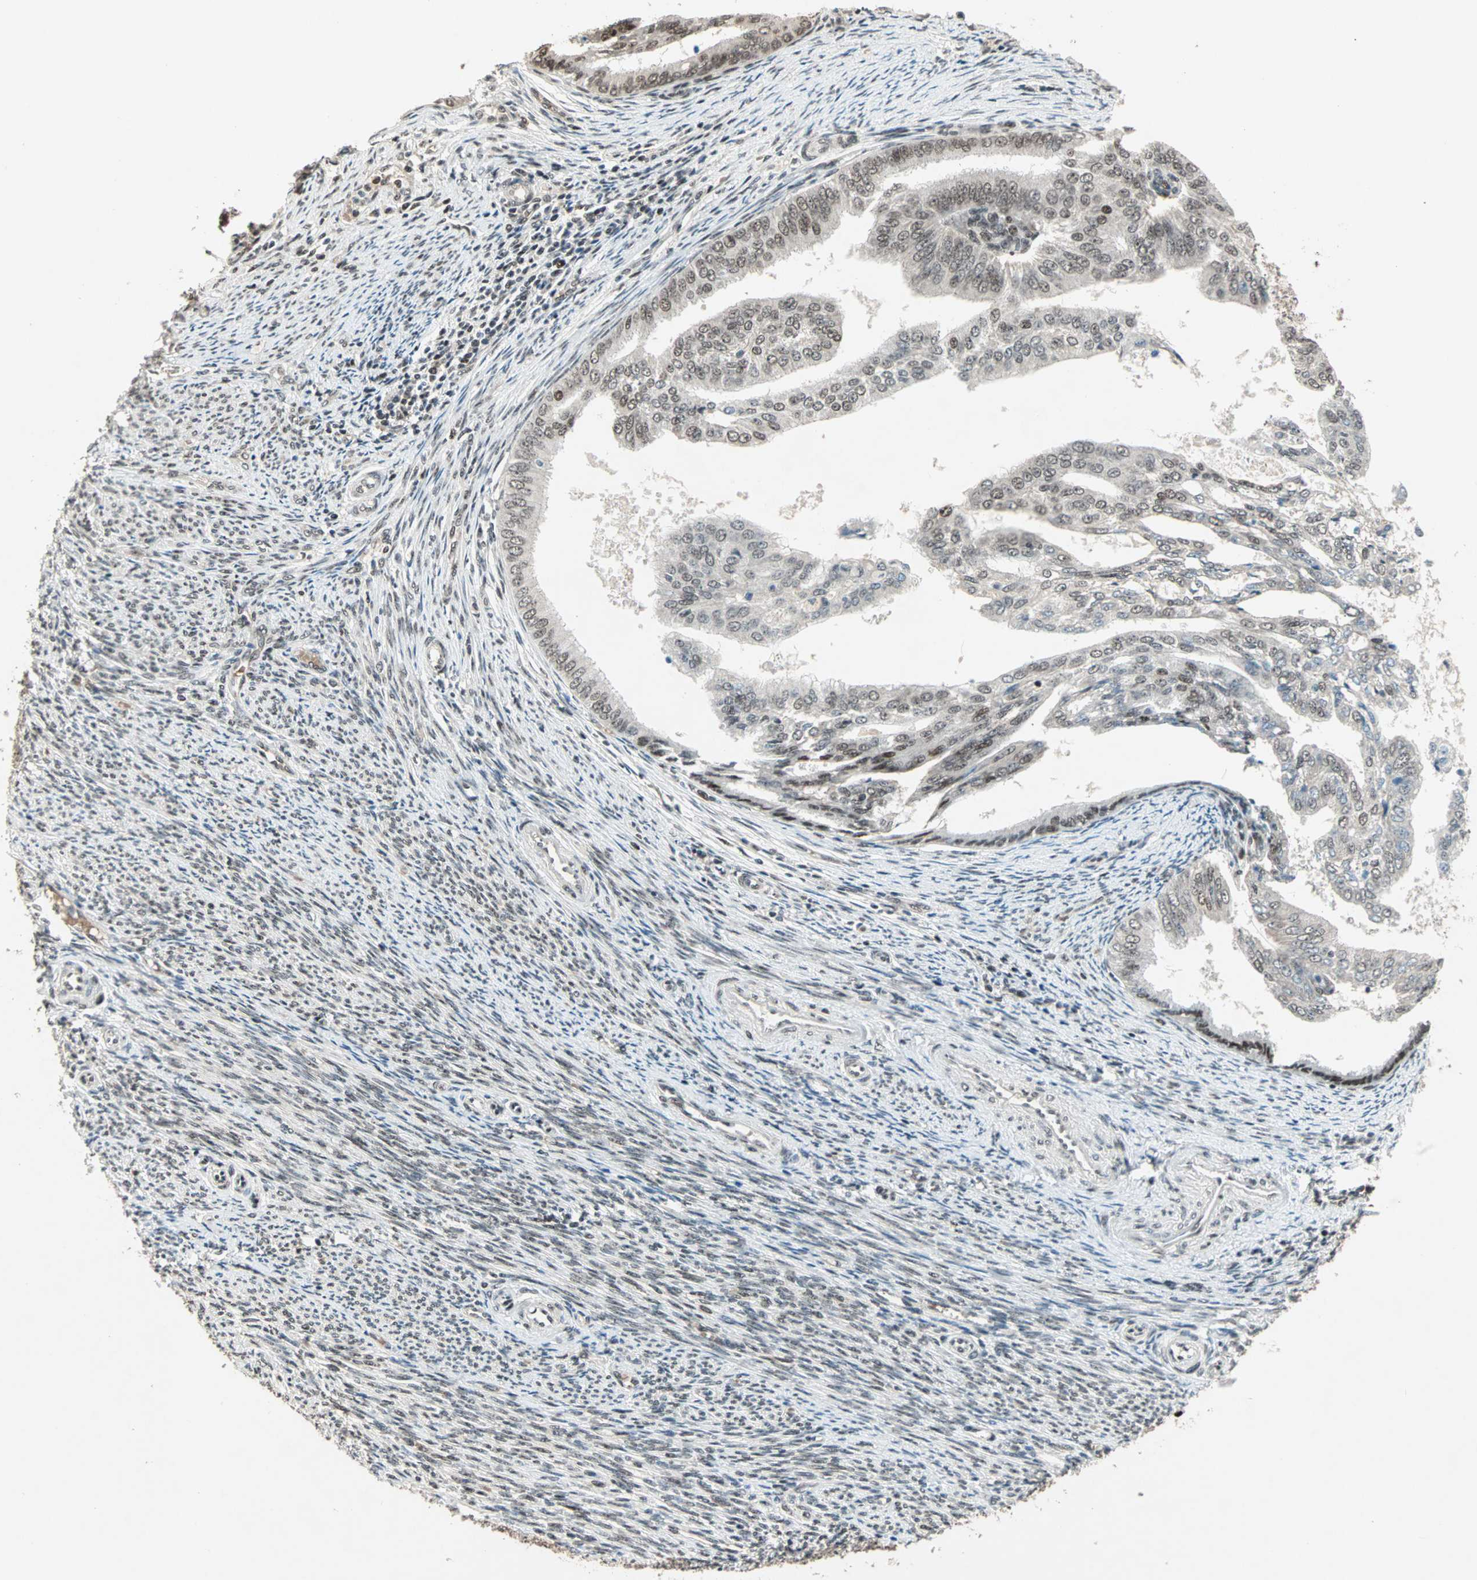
{"staining": {"intensity": "moderate", "quantity": ">75%", "location": "nuclear"}, "tissue": "endometrial cancer", "cell_type": "Tumor cells", "image_type": "cancer", "snomed": [{"axis": "morphology", "description": "Adenocarcinoma, NOS"}, {"axis": "topography", "description": "Endometrium"}], "caption": "High-magnification brightfield microscopy of endometrial cancer stained with DAB (3,3'-diaminobenzidine) (brown) and counterstained with hematoxylin (blue). tumor cells exhibit moderate nuclear staining is present in about>75% of cells.", "gene": "MDC1", "patient": {"sex": "female", "age": 58}}